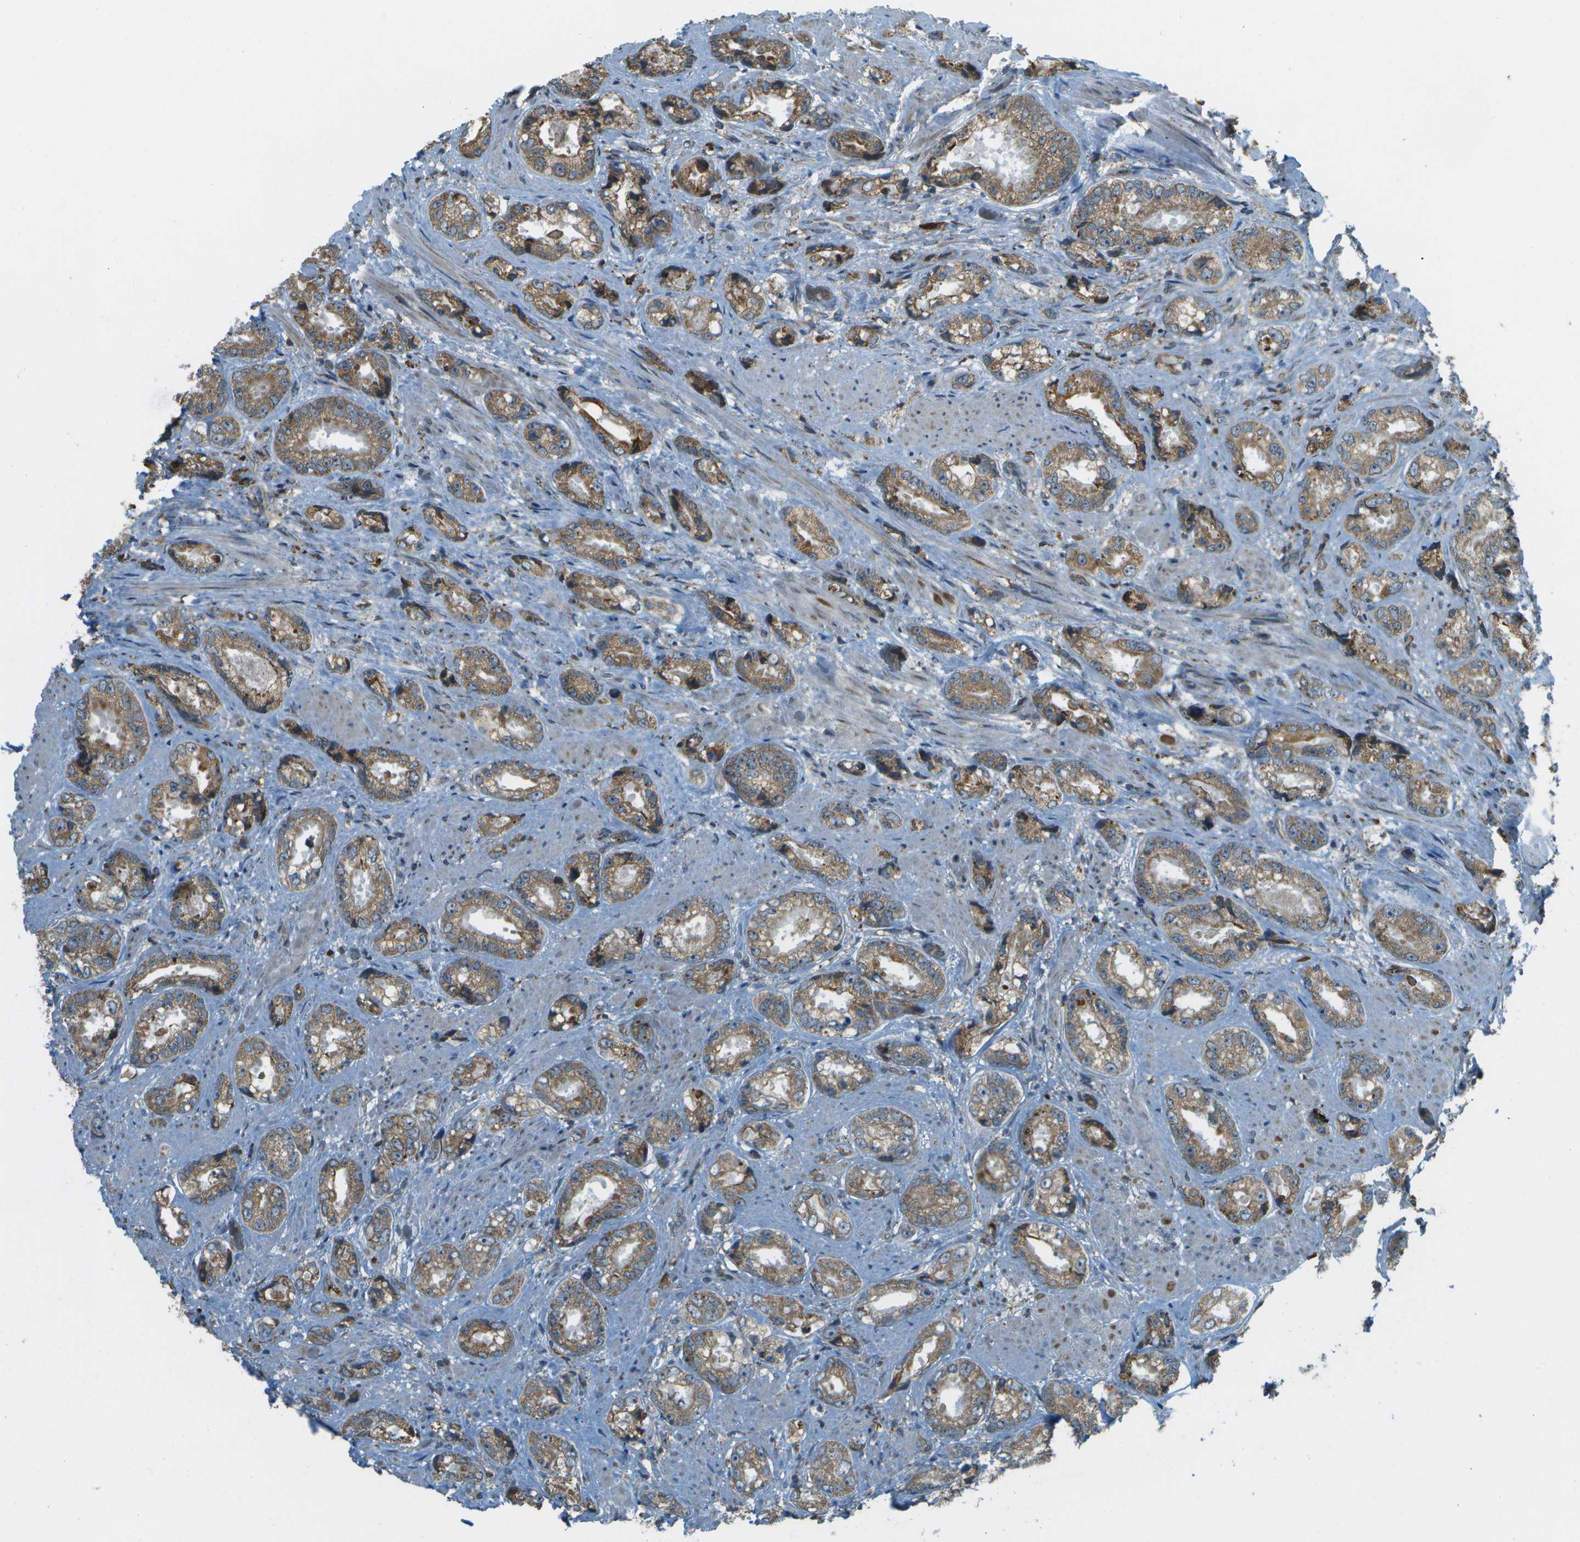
{"staining": {"intensity": "moderate", "quantity": ">75%", "location": "cytoplasmic/membranous"}, "tissue": "prostate cancer", "cell_type": "Tumor cells", "image_type": "cancer", "snomed": [{"axis": "morphology", "description": "Adenocarcinoma, High grade"}, {"axis": "topography", "description": "Prostate"}], "caption": "A high-resolution photomicrograph shows immunohistochemistry (IHC) staining of prostate cancer, which displays moderate cytoplasmic/membranous staining in approximately >75% of tumor cells. (Stains: DAB in brown, nuclei in blue, Microscopy: brightfield microscopy at high magnification).", "gene": "USP30", "patient": {"sex": "male", "age": 61}}